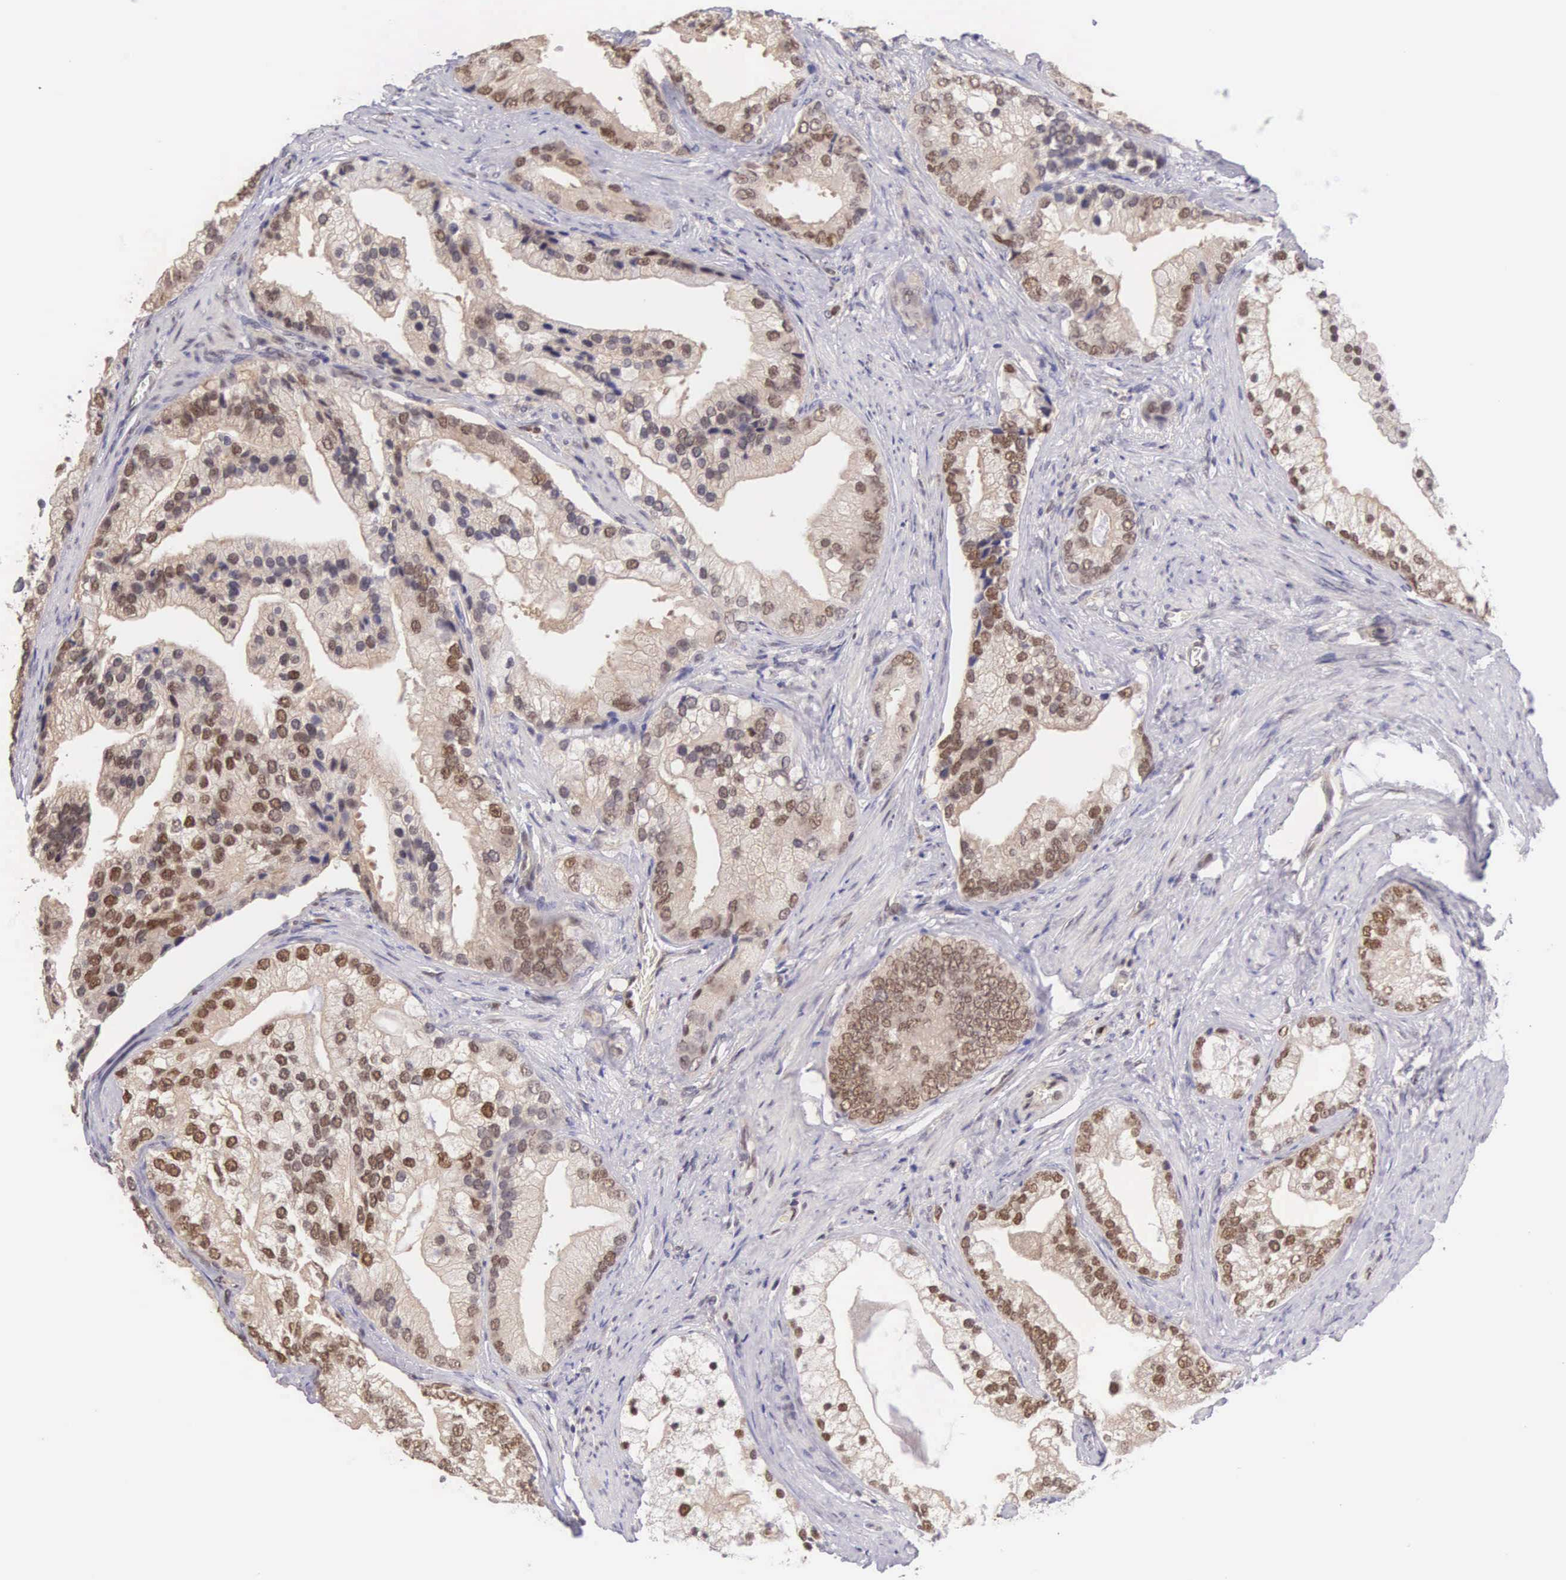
{"staining": {"intensity": "moderate", "quantity": "25%-75%", "location": "cytoplasmic/membranous,nuclear"}, "tissue": "prostate cancer", "cell_type": "Tumor cells", "image_type": "cancer", "snomed": [{"axis": "morphology", "description": "Adenocarcinoma, Low grade"}, {"axis": "topography", "description": "Prostate"}], "caption": "A histopathology image of human adenocarcinoma (low-grade) (prostate) stained for a protein demonstrates moderate cytoplasmic/membranous and nuclear brown staining in tumor cells.", "gene": "GRK3", "patient": {"sex": "male", "age": 71}}